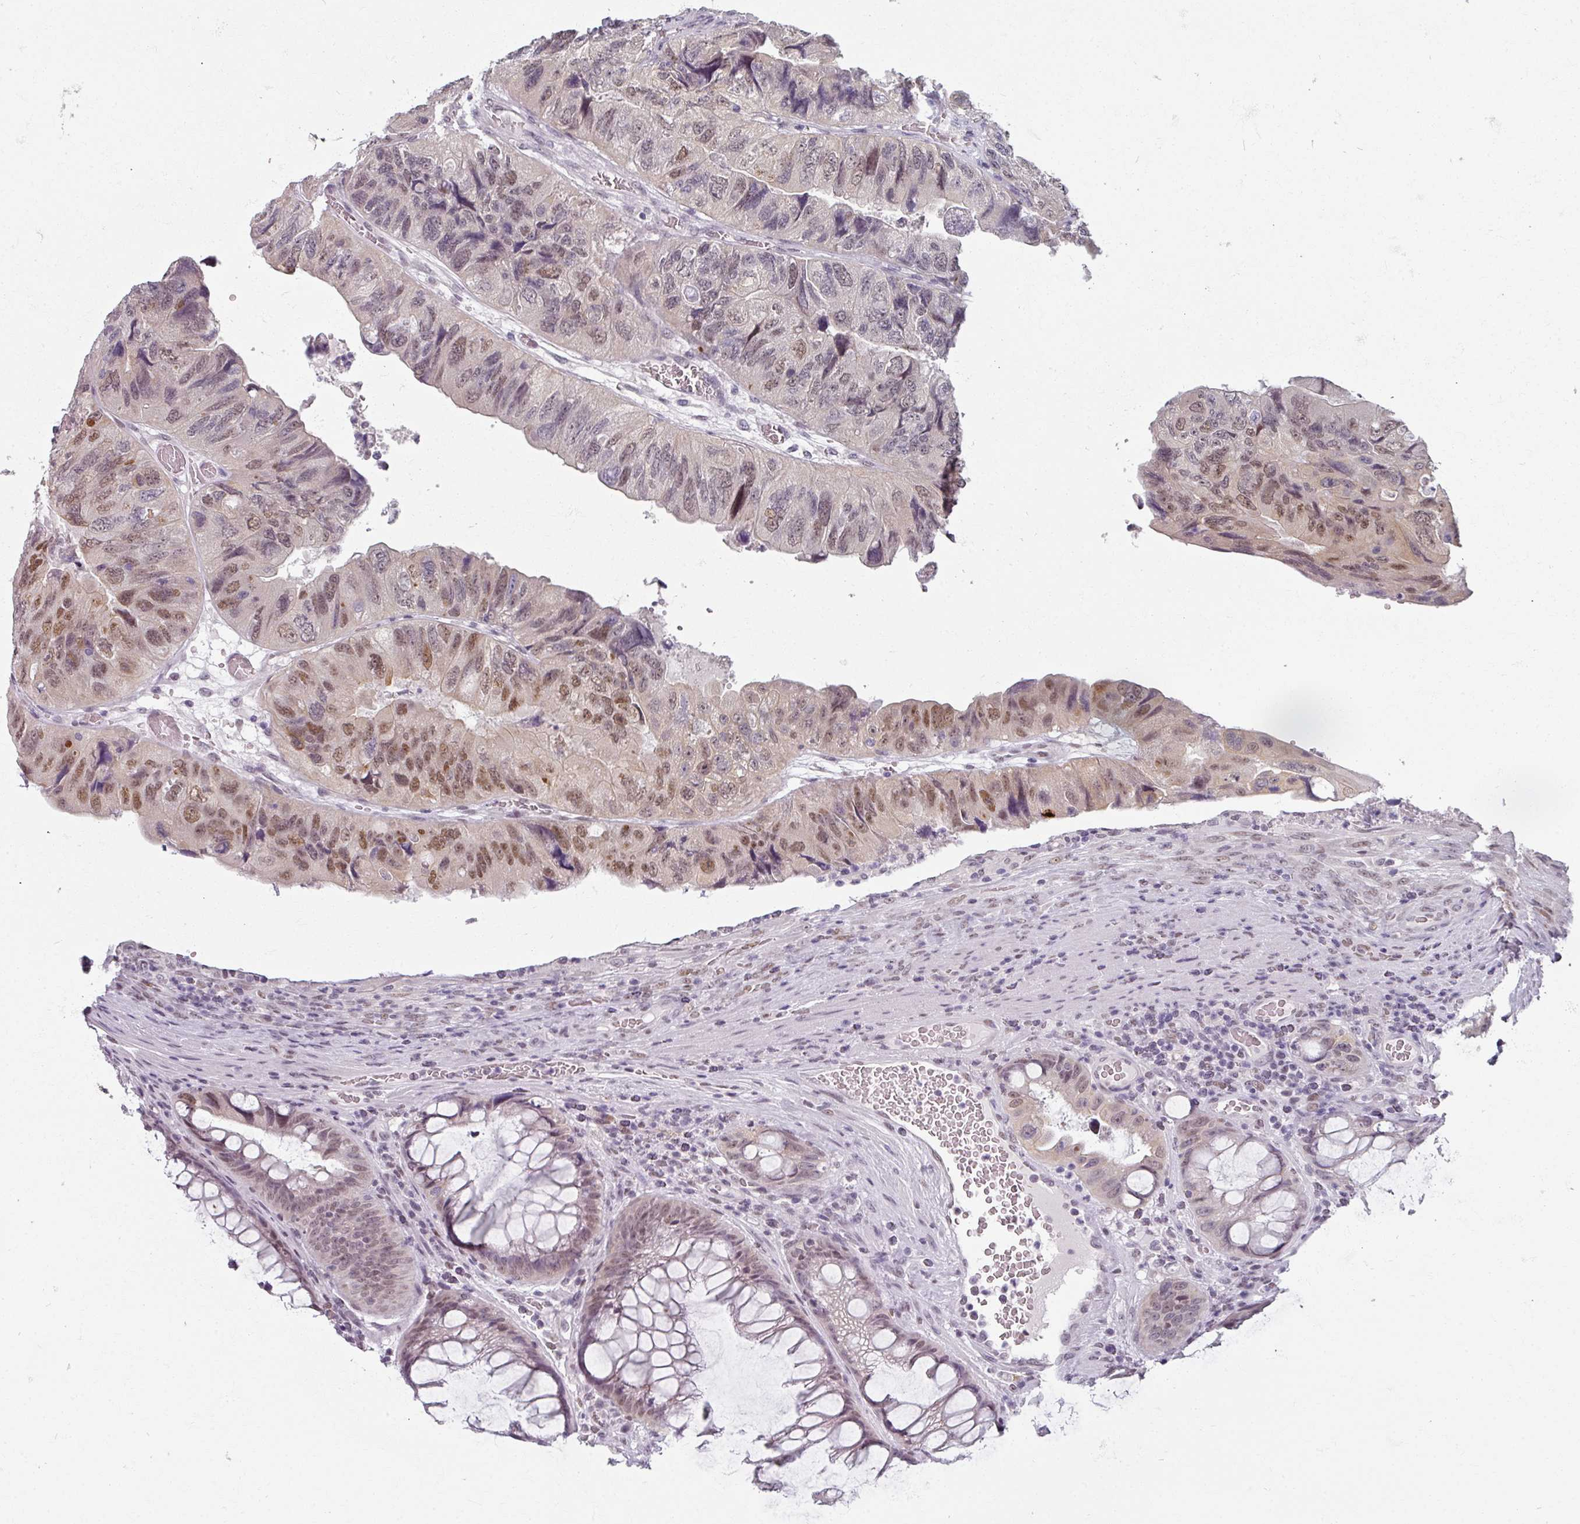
{"staining": {"intensity": "moderate", "quantity": ">75%", "location": "cytoplasmic/membranous,nuclear"}, "tissue": "colorectal cancer", "cell_type": "Tumor cells", "image_type": "cancer", "snomed": [{"axis": "morphology", "description": "Adenocarcinoma, NOS"}, {"axis": "topography", "description": "Rectum"}], "caption": "Colorectal cancer tissue shows moderate cytoplasmic/membranous and nuclear positivity in about >75% of tumor cells", "gene": "RIPOR3", "patient": {"sex": "male", "age": 63}}